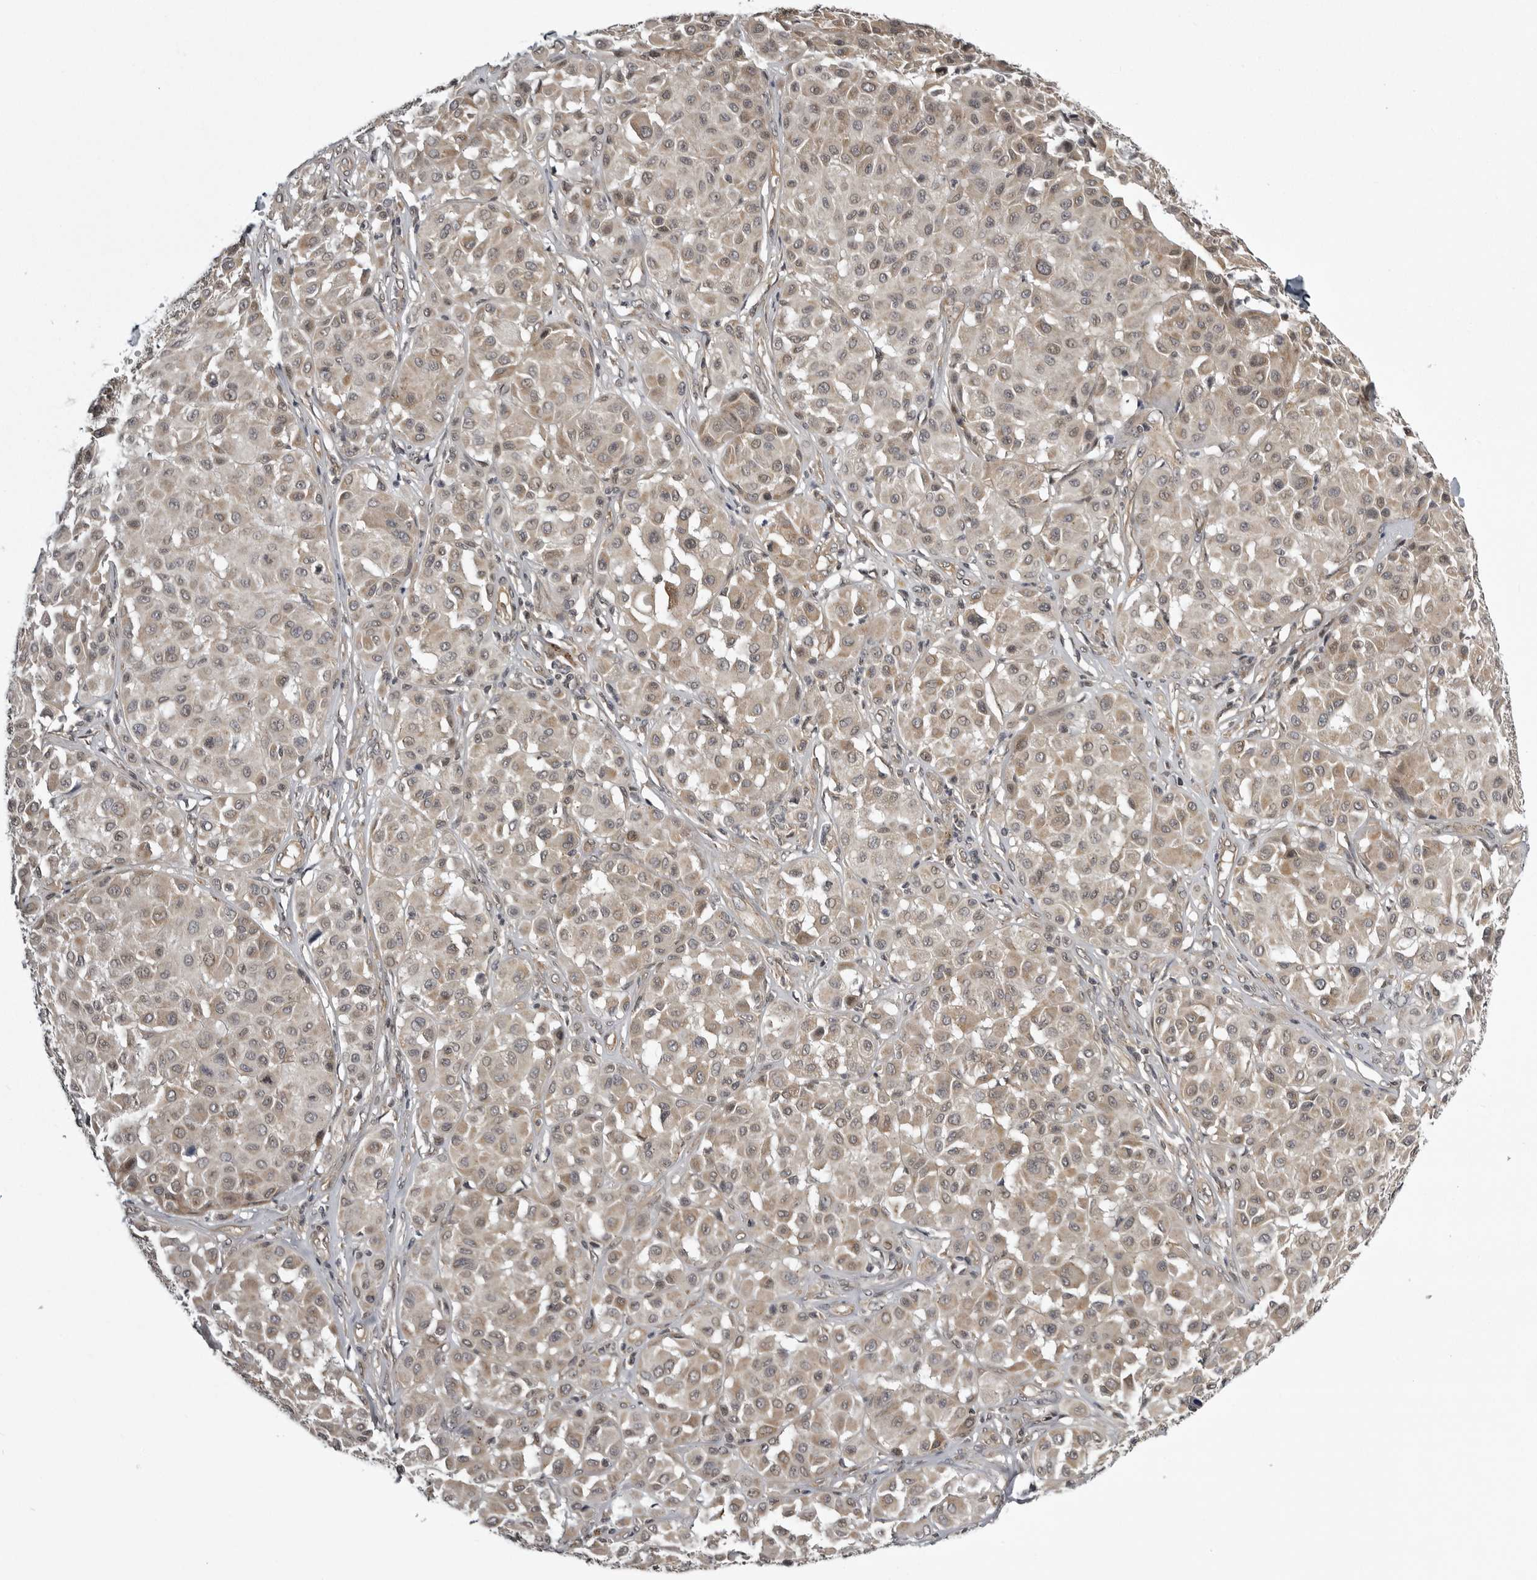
{"staining": {"intensity": "weak", "quantity": ">75%", "location": "cytoplasmic/membranous,nuclear"}, "tissue": "melanoma", "cell_type": "Tumor cells", "image_type": "cancer", "snomed": [{"axis": "morphology", "description": "Malignant melanoma, Metastatic site"}, {"axis": "topography", "description": "Soft tissue"}], "caption": "Human malignant melanoma (metastatic site) stained with a protein marker demonstrates weak staining in tumor cells.", "gene": "SNX16", "patient": {"sex": "male", "age": 41}}